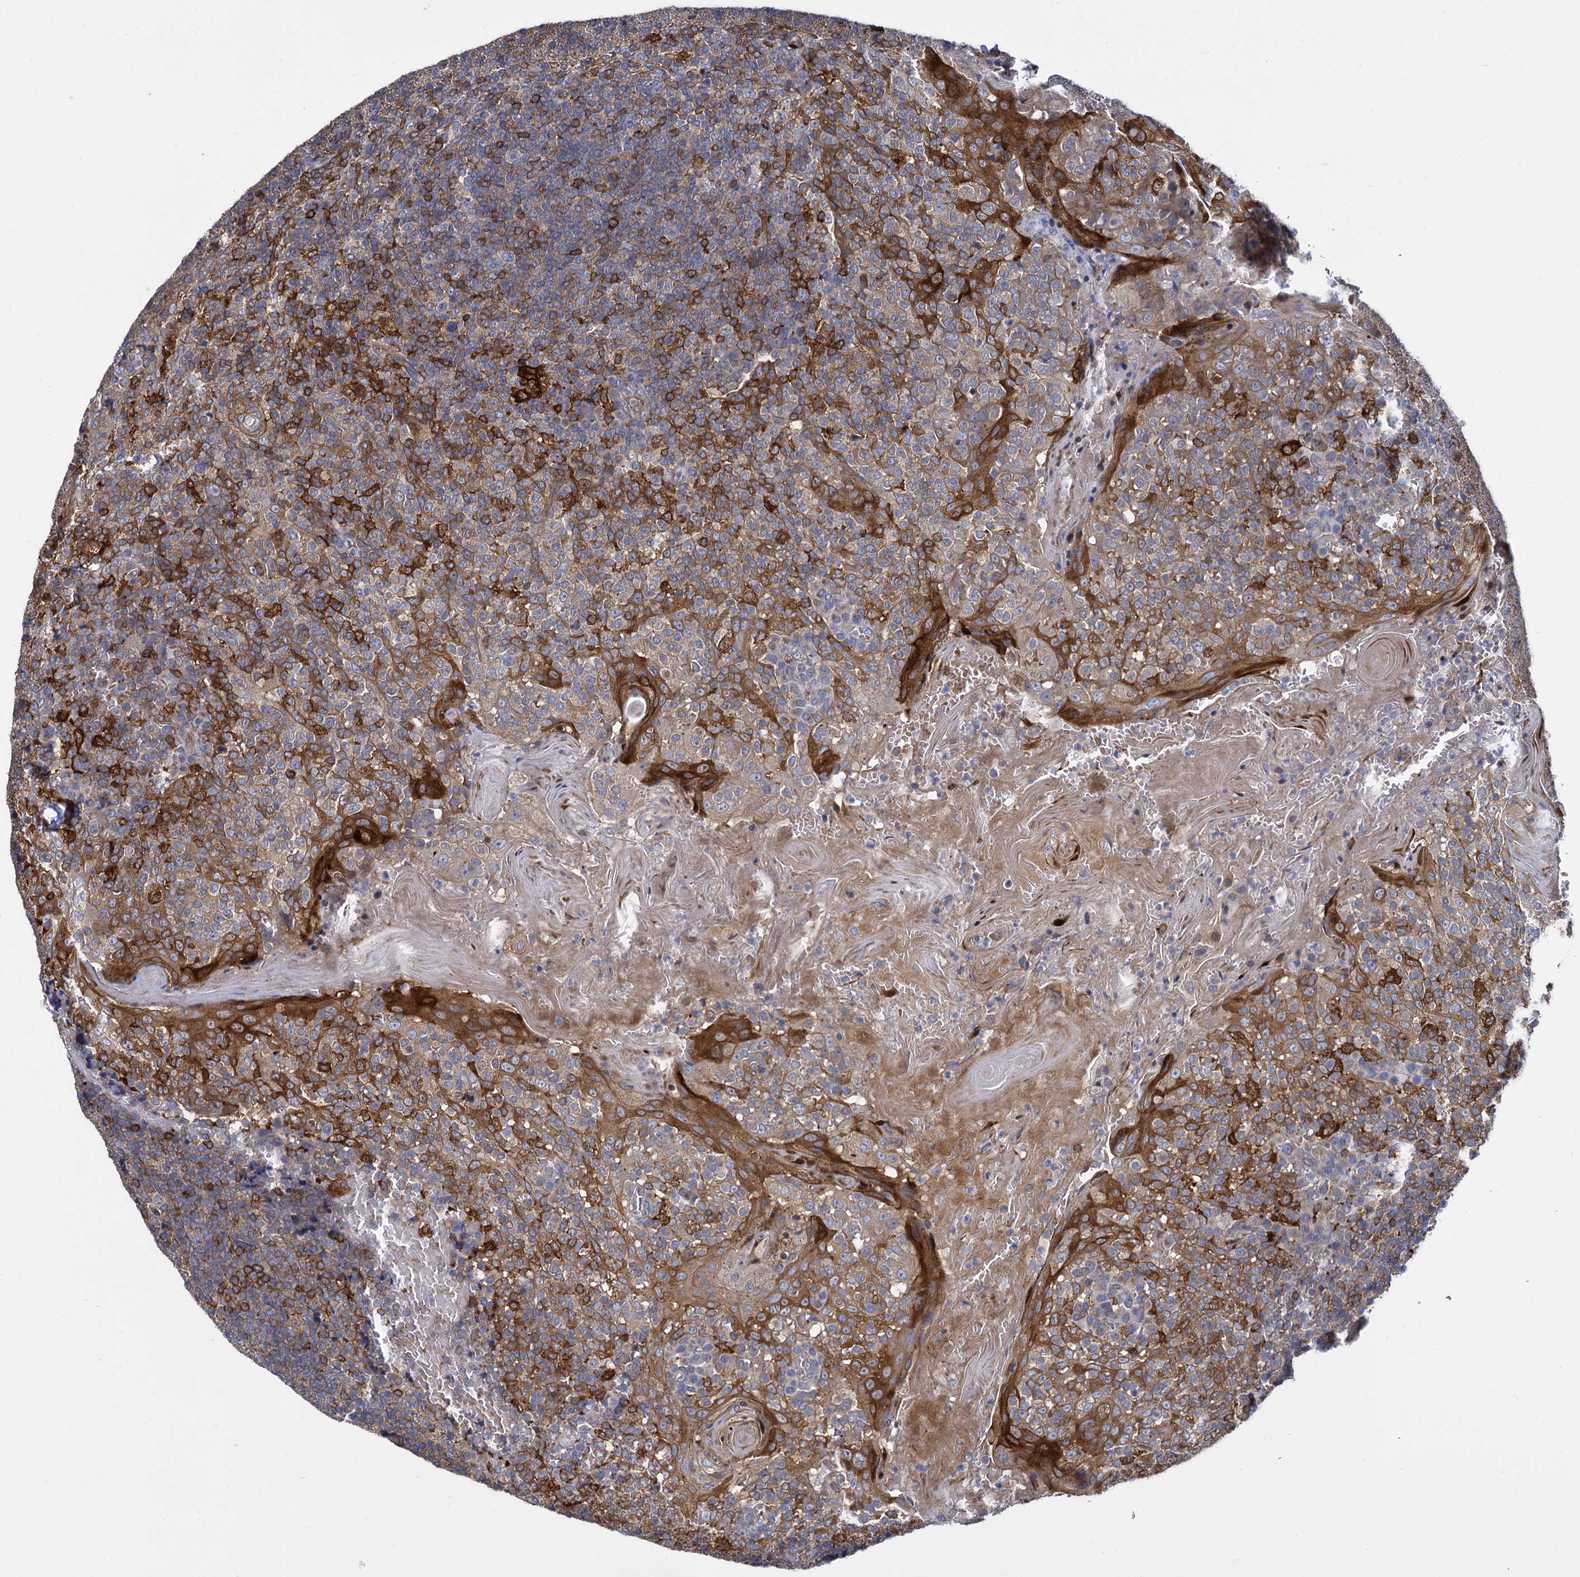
{"staining": {"intensity": "weak", "quantity": "25%-75%", "location": "cytoplasmic/membranous"}, "tissue": "tonsil", "cell_type": "Germinal center cells", "image_type": "normal", "snomed": [{"axis": "morphology", "description": "Normal tissue, NOS"}, {"axis": "topography", "description": "Tonsil"}], "caption": "DAB (3,3'-diaminobenzidine) immunohistochemical staining of unremarkable tonsil displays weak cytoplasmic/membranous protein staining in about 25%-75% of germinal center cells.", "gene": "GCLC", "patient": {"sex": "female", "age": 19}}